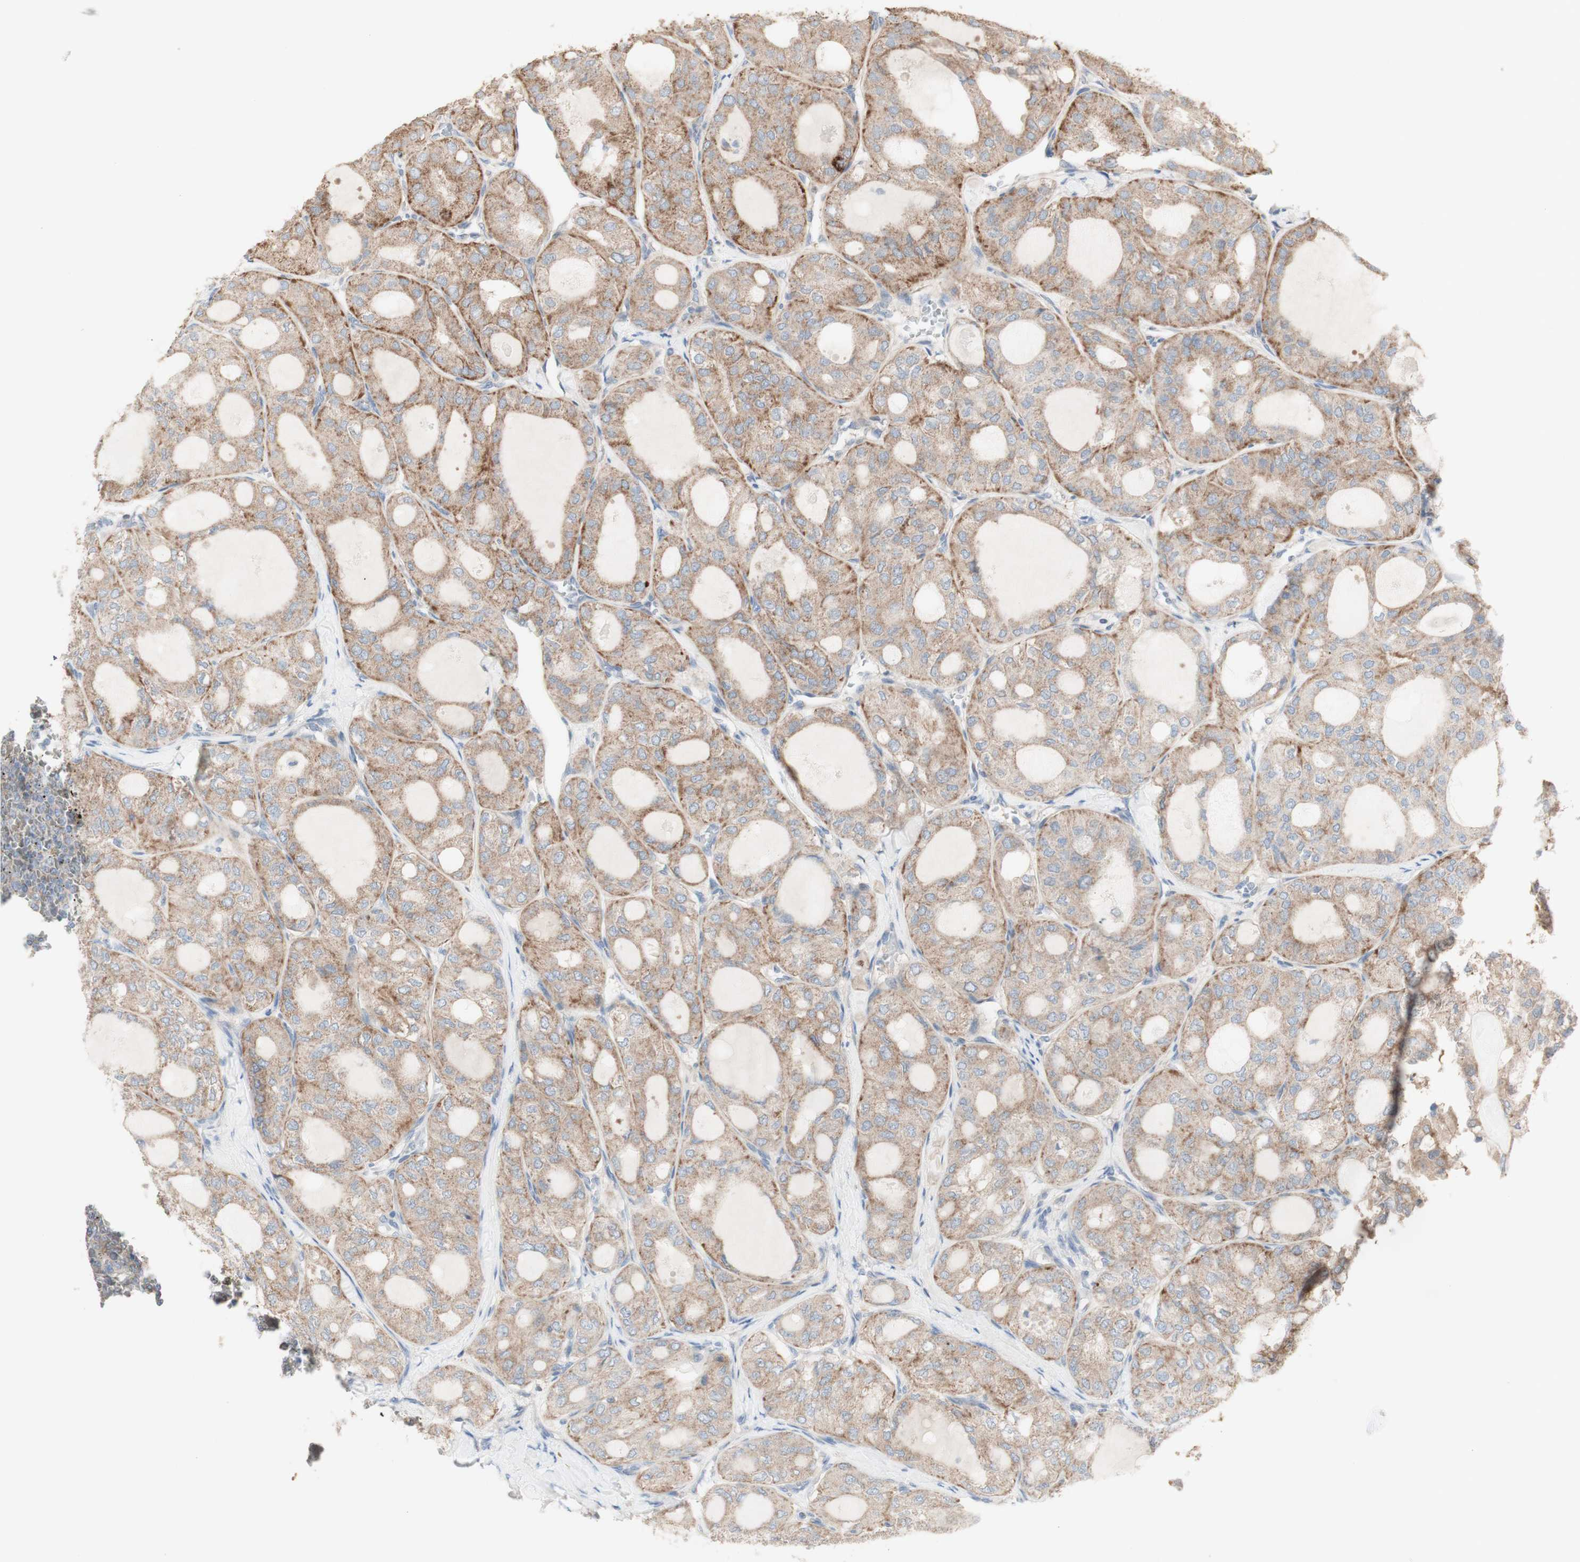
{"staining": {"intensity": "moderate", "quantity": "<25%", "location": "cytoplasmic/membranous"}, "tissue": "thyroid cancer", "cell_type": "Tumor cells", "image_type": "cancer", "snomed": [{"axis": "morphology", "description": "Follicular adenoma carcinoma, NOS"}, {"axis": "topography", "description": "Thyroid gland"}], "caption": "Immunohistochemical staining of human thyroid follicular adenoma carcinoma shows low levels of moderate cytoplasmic/membranous expression in about <25% of tumor cells.", "gene": "C3orf52", "patient": {"sex": "male", "age": 75}}